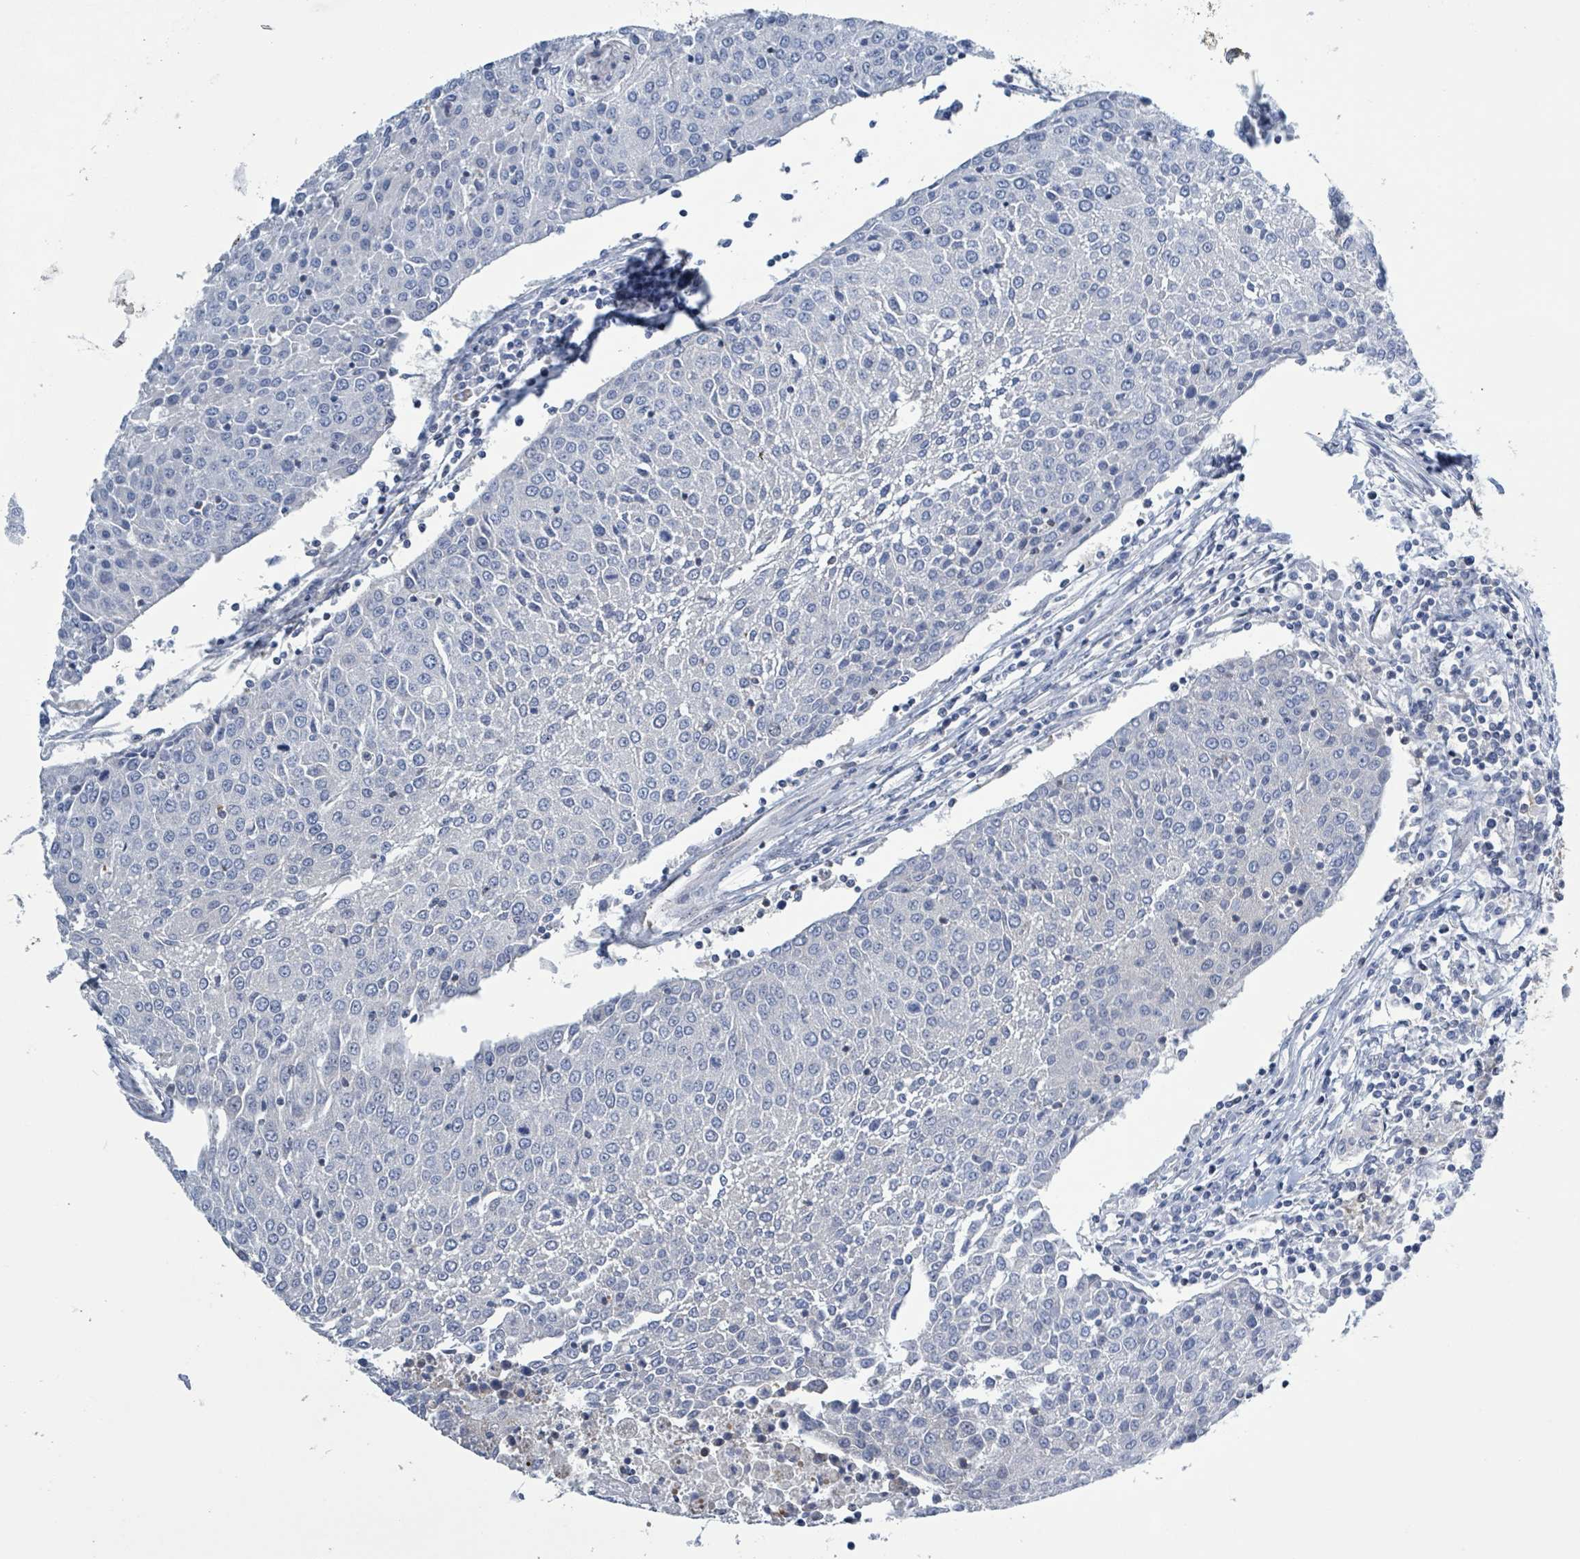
{"staining": {"intensity": "negative", "quantity": "none", "location": "none"}, "tissue": "urothelial cancer", "cell_type": "Tumor cells", "image_type": "cancer", "snomed": [{"axis": "morphology", "description": "Urothelial carcinoma, High grade"}, {"axis": "topography", "description": "Urinary bladder"}], "caption": "An IHC photomicrograph of high-grade urothelial carcinoma is shown. There is no staining in tumor cells of high-grade urothelial carcinoma.", "gene": "DGKZ", "patient": {"sex": "female", "age": 85}}